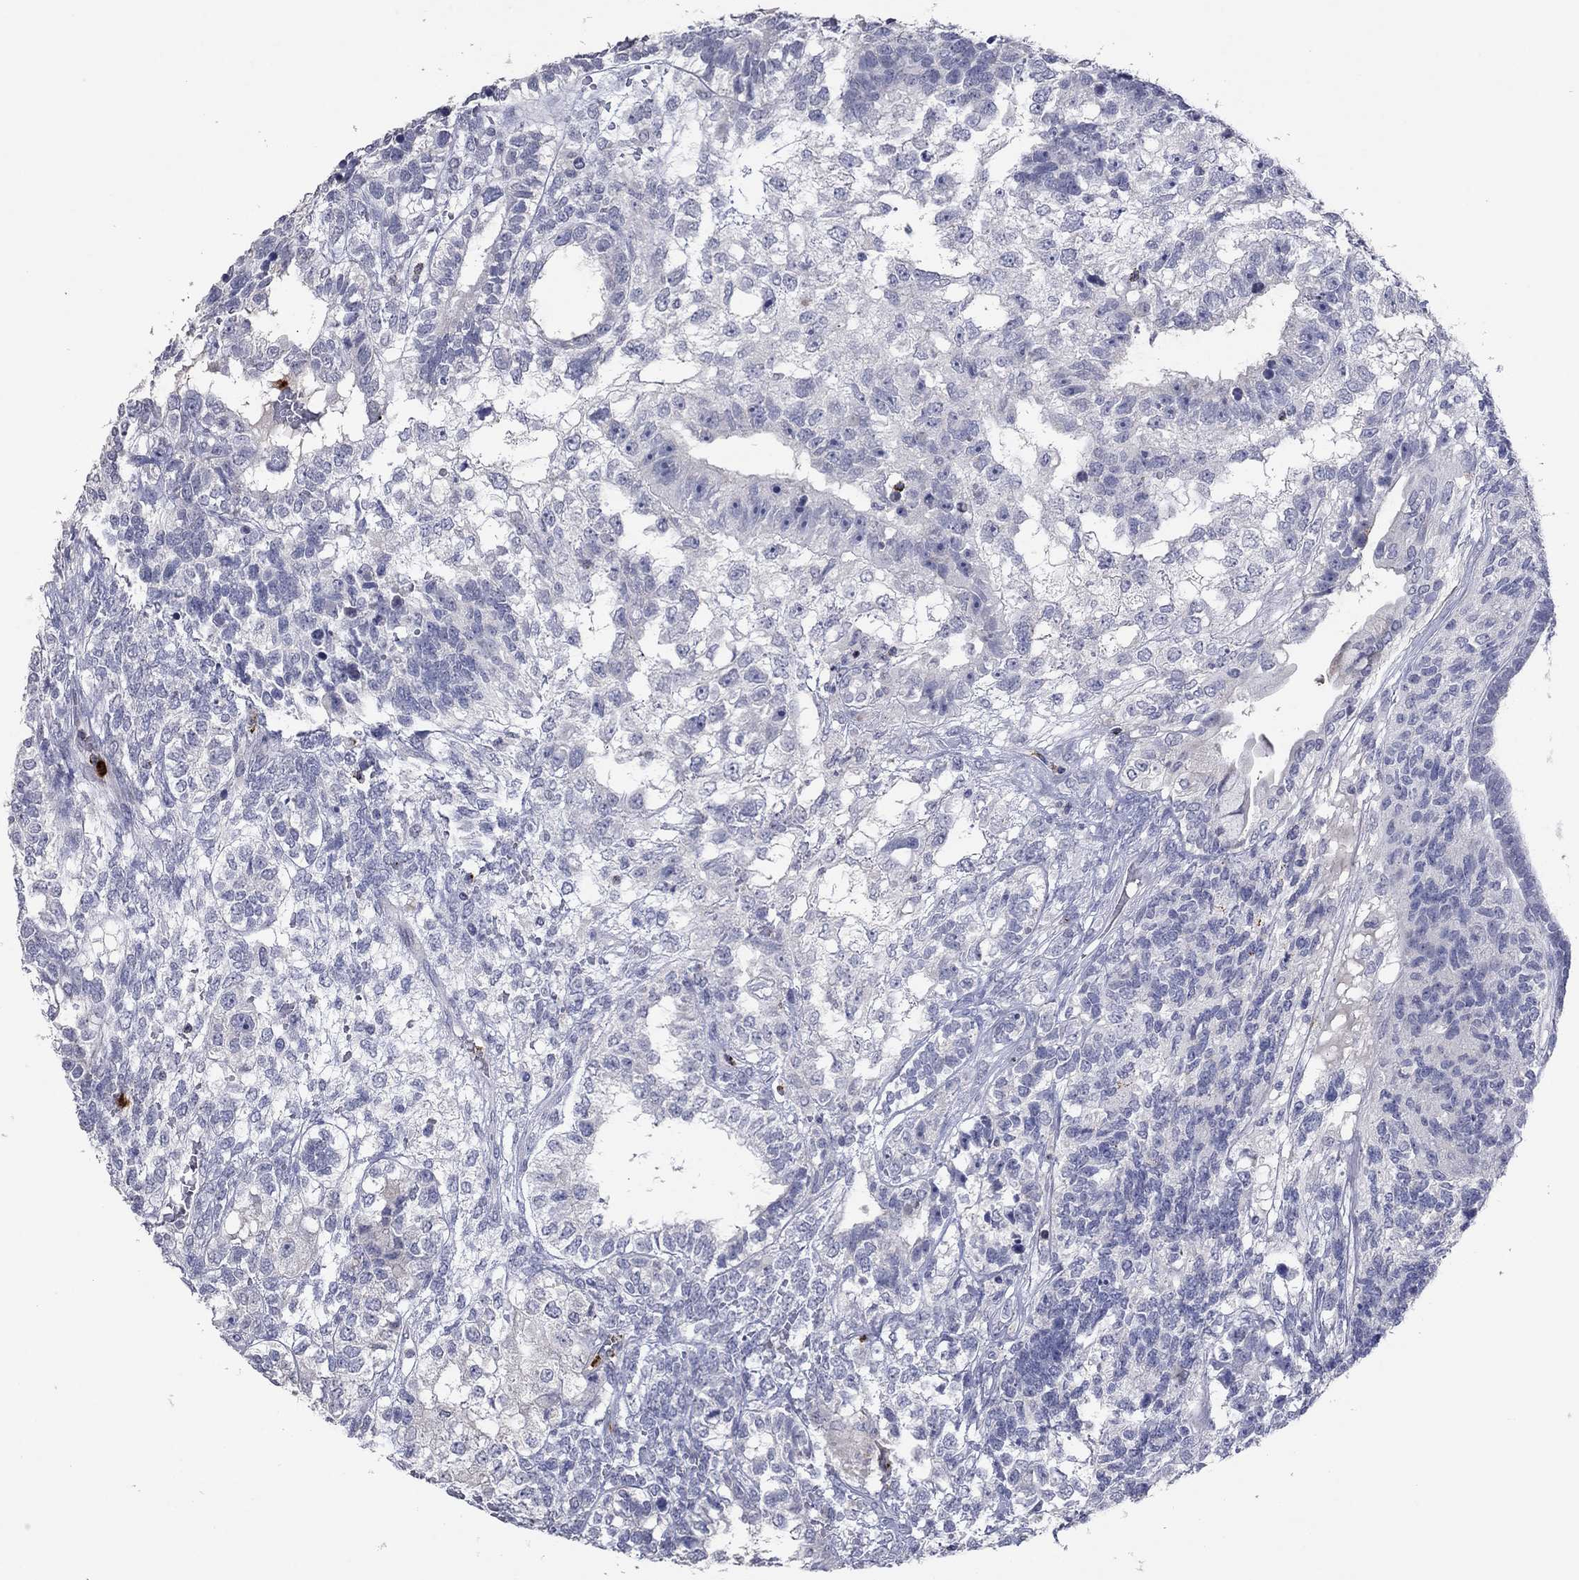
{"staining": {"intensity": "negative", "quantity": "none", "location": "none"}, "tissue": "testis cancer", "cell_type": "Tumor cells", "image_type": "cancer", "snomed": [{"axis": "morphology", "description": "Seminoma, NOS"}, {"axis": "morphology", "description": "Carcinoma, Embryonal, NOS"}, {"axis": "topography", "description": "Testis"}], "caption": "There is no significant expression in tumor cells of seminoma (testis). Nuclei are stained in blue.", "gene": "CCL5", "patient": {"sex": "male", "age": 41}}